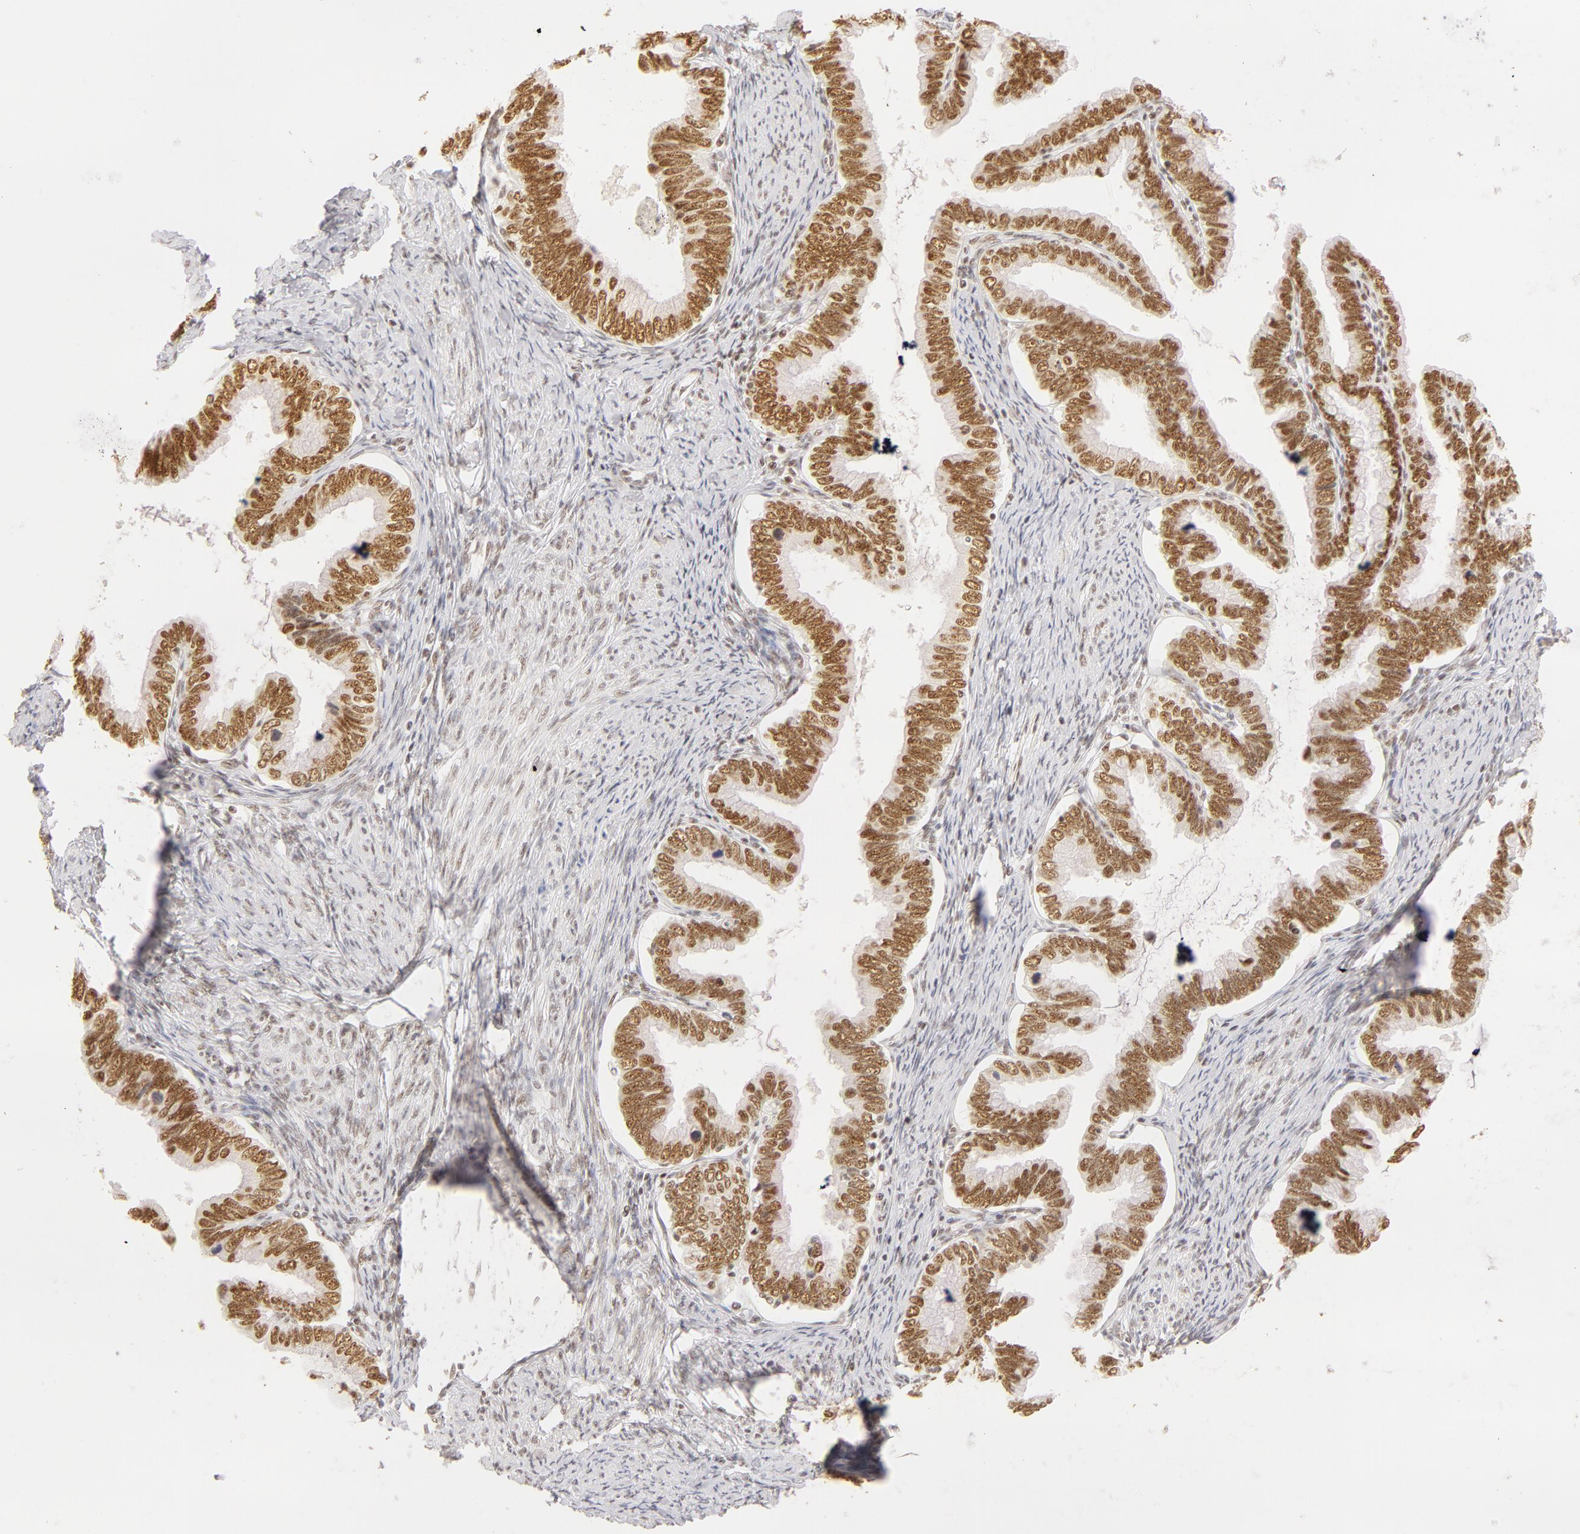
{"staining": {"intensity": "moderate", "quantity": ">75%", "location": "nuclear"}, "tissue": "cervical cancer", "cell_type": "Tumor cells", "image_type": "cancer", "snomed": [{"axis": "morphology", "description": "Adenocarcinoma, NOS"}, {"axis": "topography", "description": "Cervix"}], "caption": "A micrograph showing moderate nuclear positivity in about >75% of tumor cells in adenocarcinoma (cervical), as visualized by brown immunohistochemical staining.", "gene": "RBM39", "patient": {"sex": "female", "age": 49}}